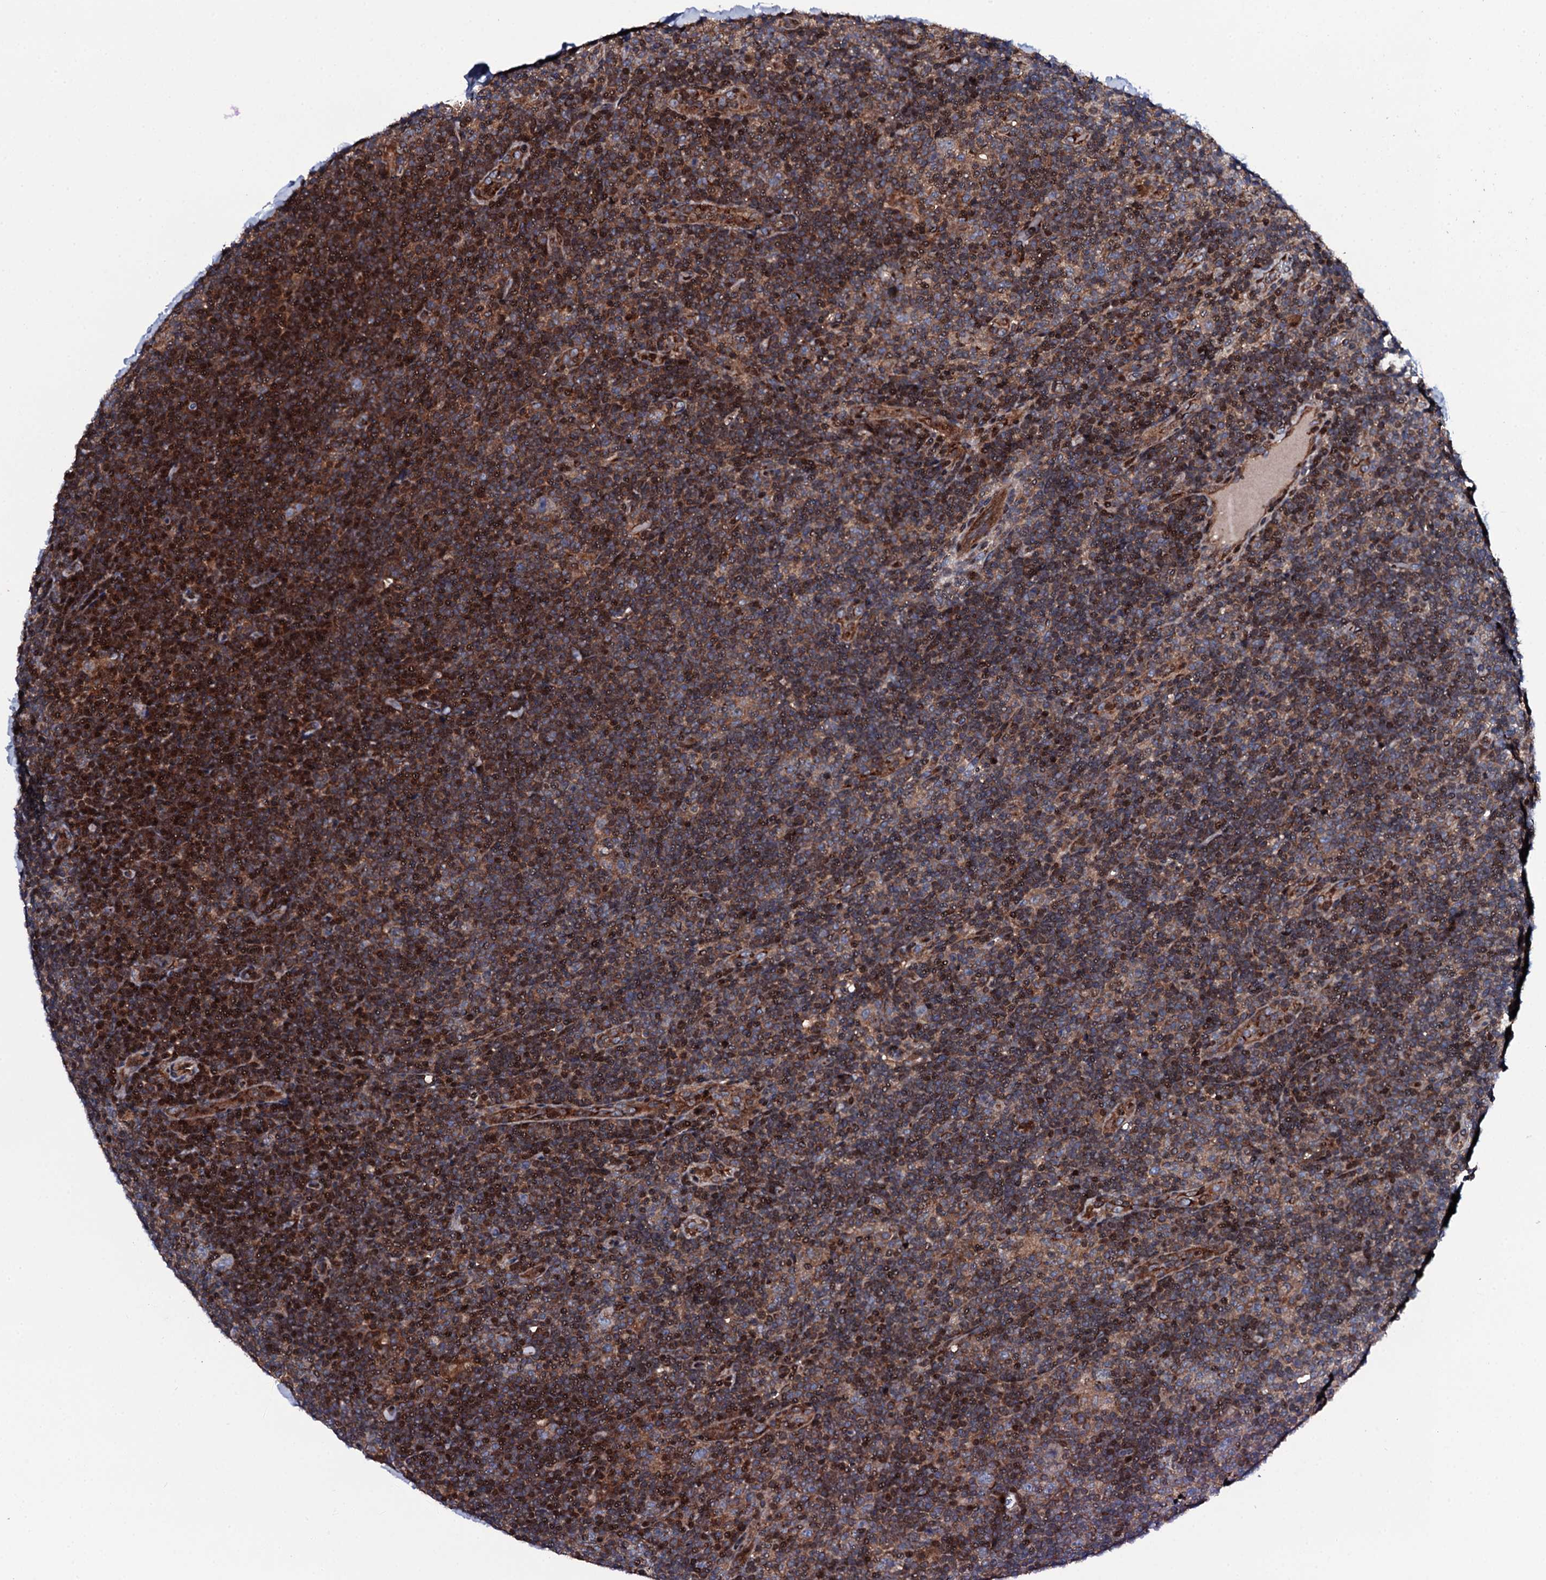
{"staining": {"intensity": "moderate", "quantity": "25%-75%", "location": "cytoplasmic/membranous"}, "tissue": "lymphoma", "cell_type": "Tumor cells", "image_type": "cancer", "snomed": [{"axis": "morphology", "description": "Hodgkin's disease, NOS"}, {"axis": "topography", "description": "Lymph node"}], "caption": "The histopathology image exhibits staining of lymphoma, revealing moderate cytoplasmic/membranous protein staining (brown color) within tumor cells.", "gene": "PLET1", "patient": {"sex": "female", "age": 57}}